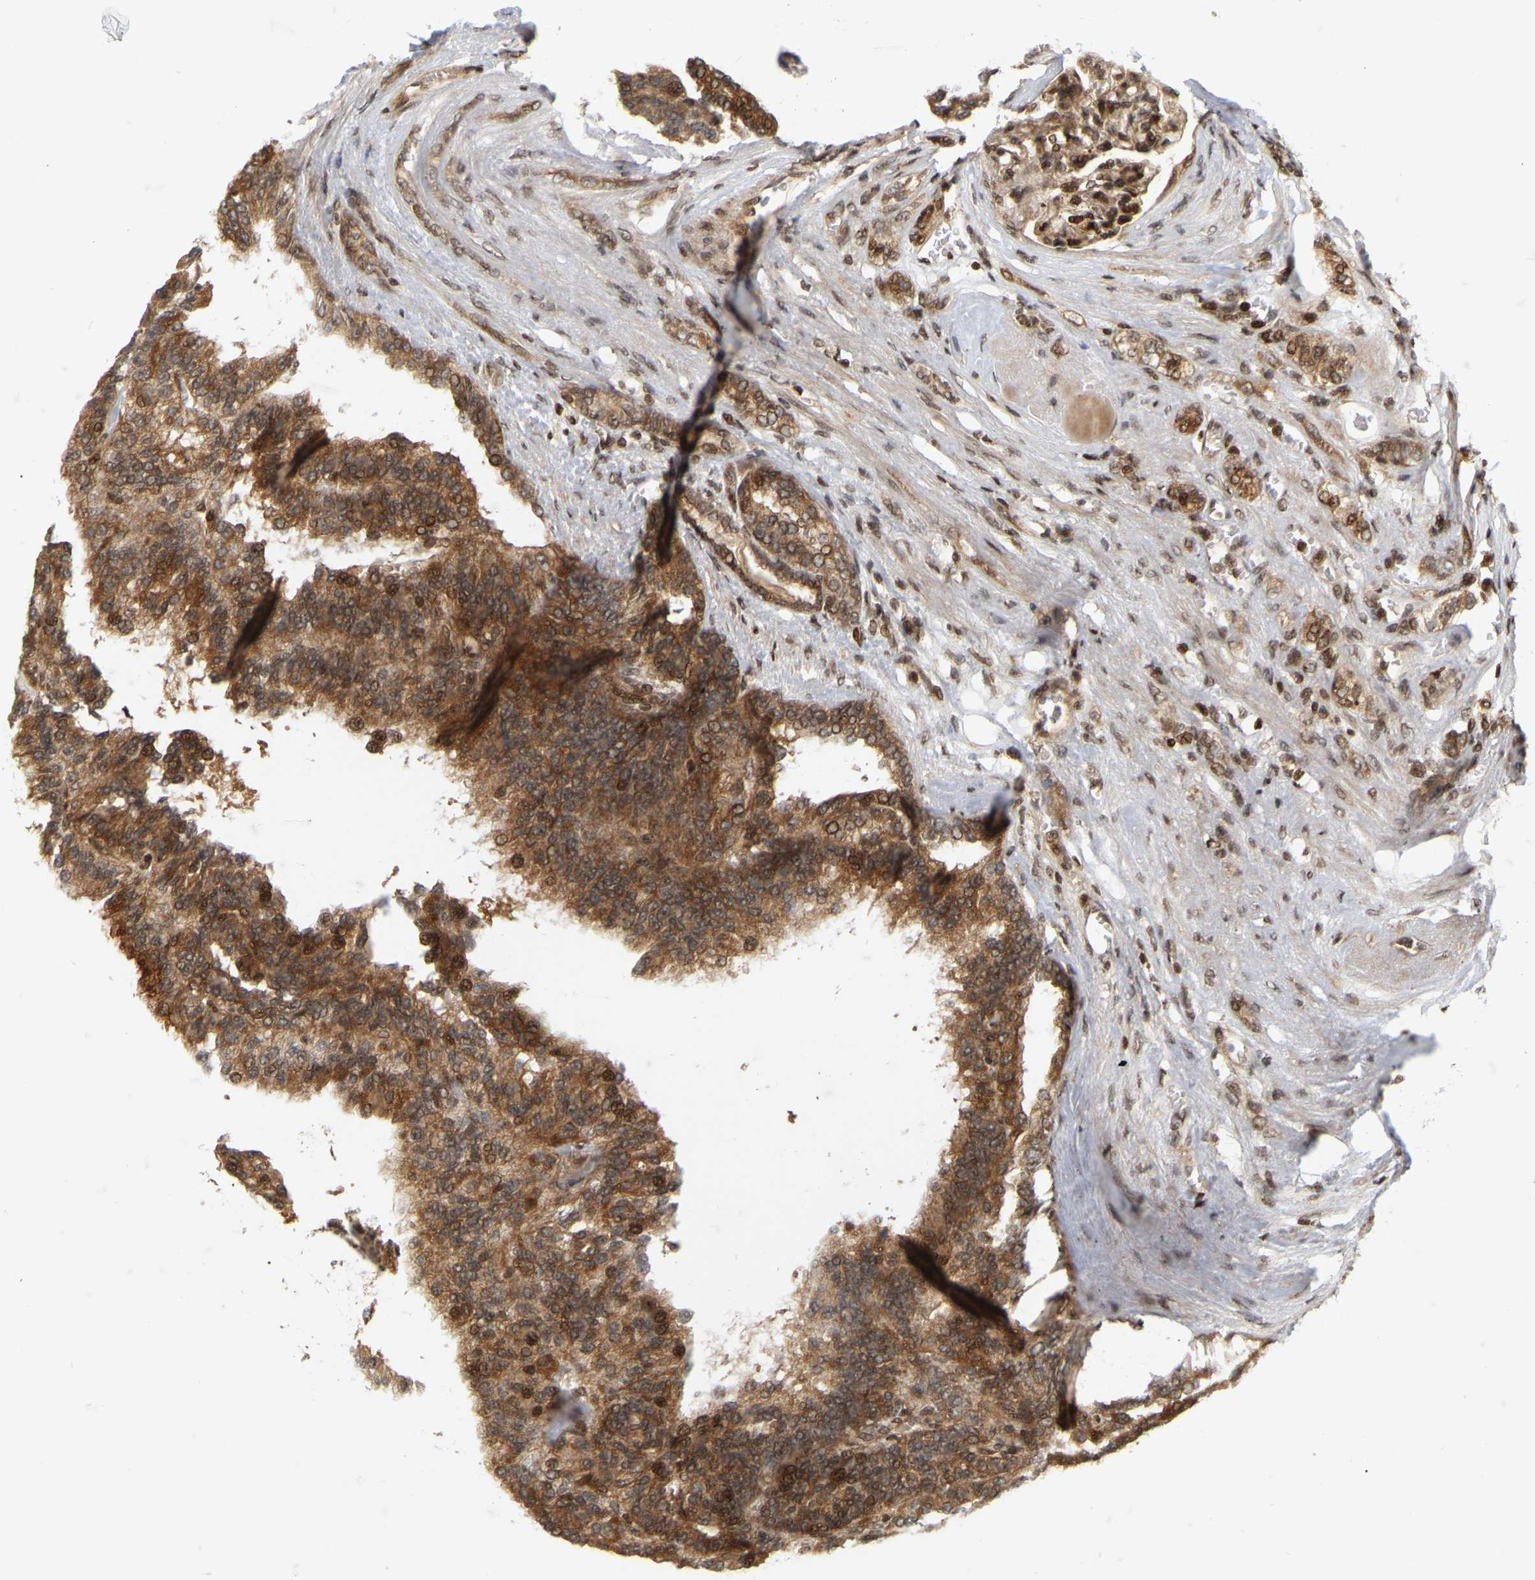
{"staining": {"intensity": "moderate", "quantity": ">75%", "location": "cytoplasmic/membranous,nuclear"}, "tissue": "renal cancer", "cell_type": "Tumor cells", "image_type": "cancer", "snomed": [{"axis": "morphology", "description": "Adenocarcinoma, NOS"}, {"axis": "topography", "description": "Kidney"}], "caption": "Brown immunohistochemical staining in adenocarcinoma (renal) shows moderate cytoplasmic/membranous and nuclear expression in approximately >75% of tumor cells.", "gene": "NFE2L2", "patient": {"sex": "male", "age": 46}}